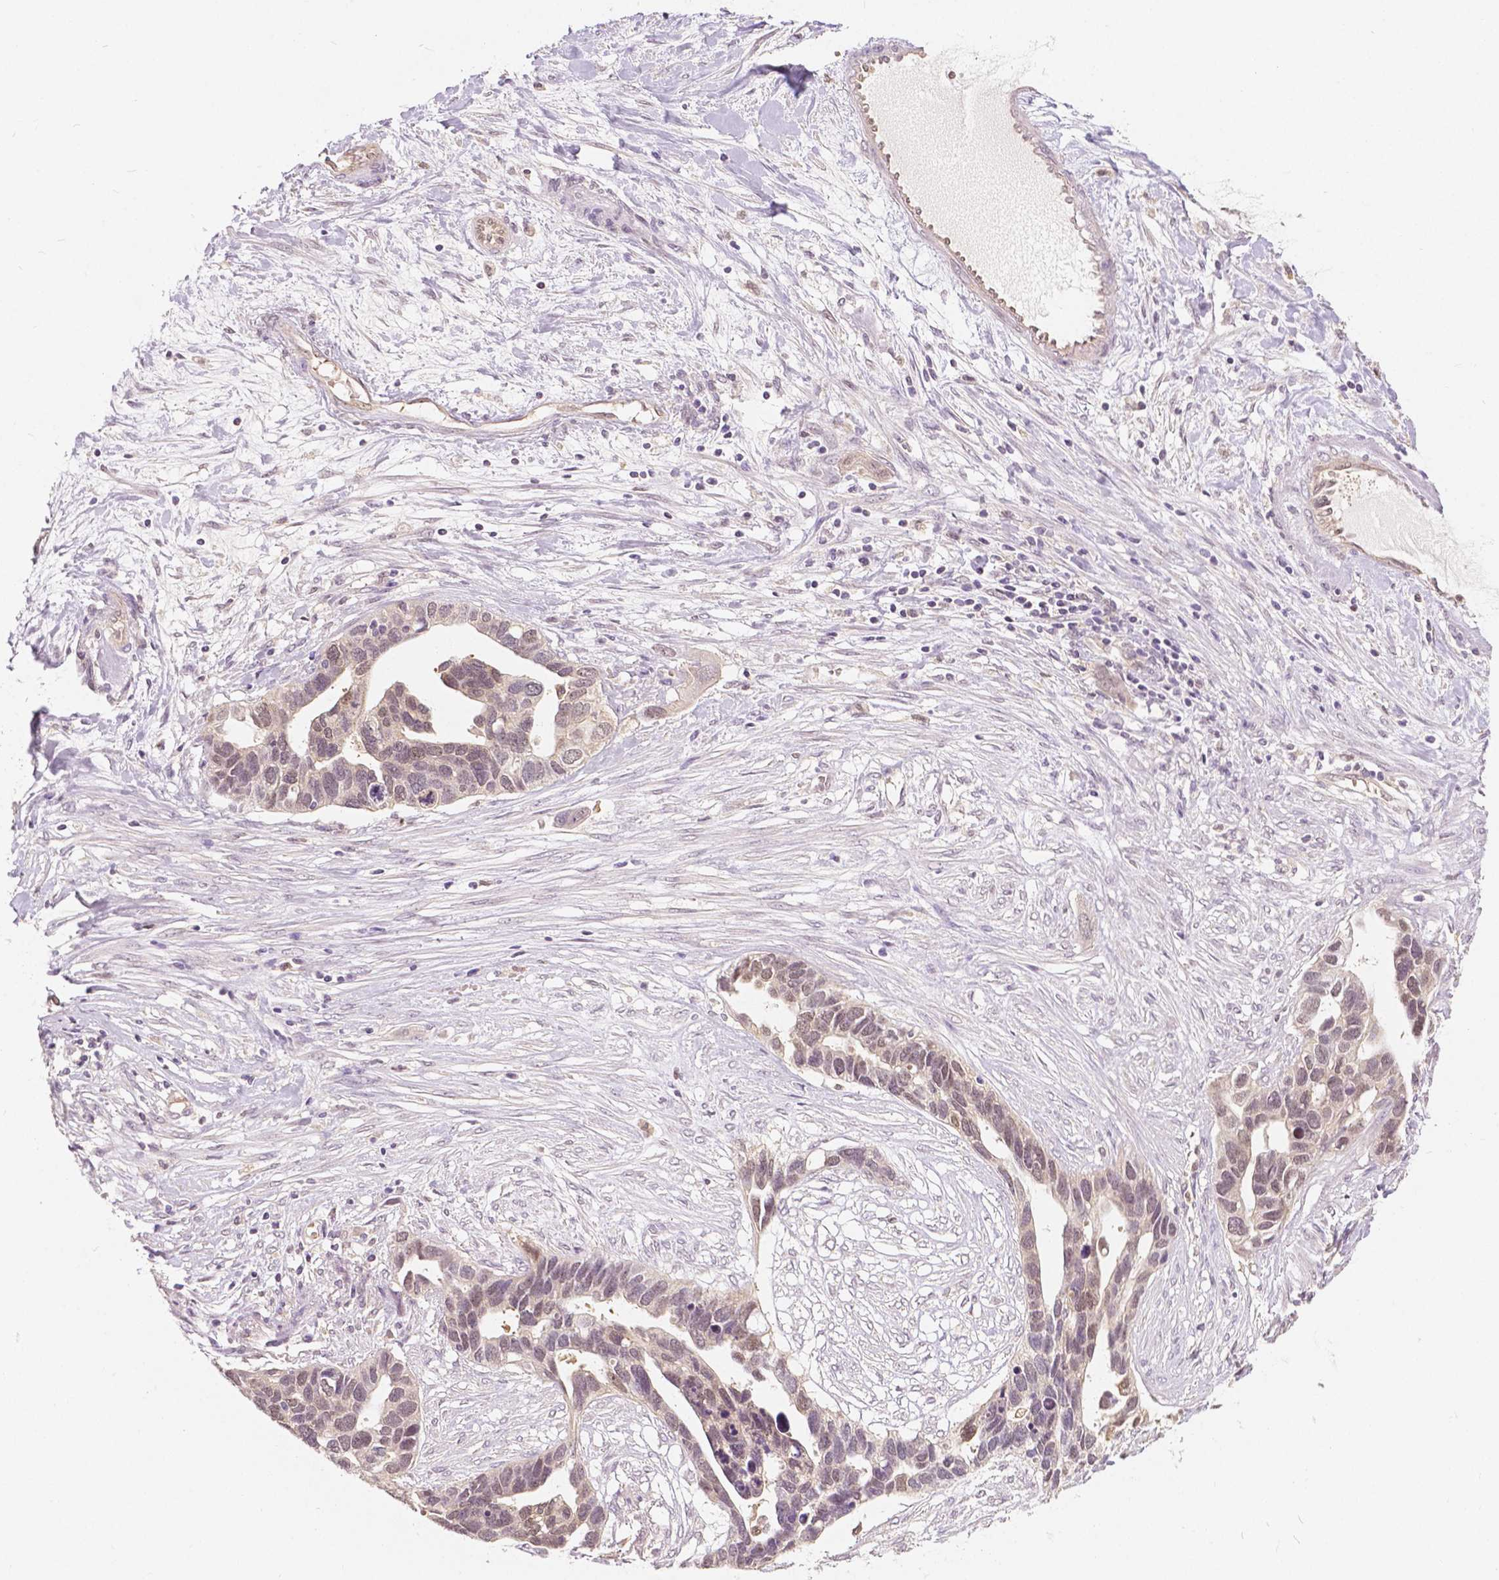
{"staining": {"intensity": "weak", "quantity": ">75%", "location": "nuclear"}, "tissue": "ovarian cancer", "cell_type": "Tumor cells", "image_type": "cancer", "snomed": [{"axis": "morphology", "description": "Cystadenocarcinoma, serous, NOS"}, {"axis": "topography", "description": "Ovary"}], "caption": "Immunohistochemistry staining of ovarian cancer, which reveals low levels of weak nuclear positivity in approximately >75% of tumor cells indicating weak nuclear protein positivity. The staining was performed using DAB (brown) for protein detection and nuclei were counterstained in hematoxylin (blue).", "gene": "NAPRT", "patient": {"sex": "female", "age": 54}}